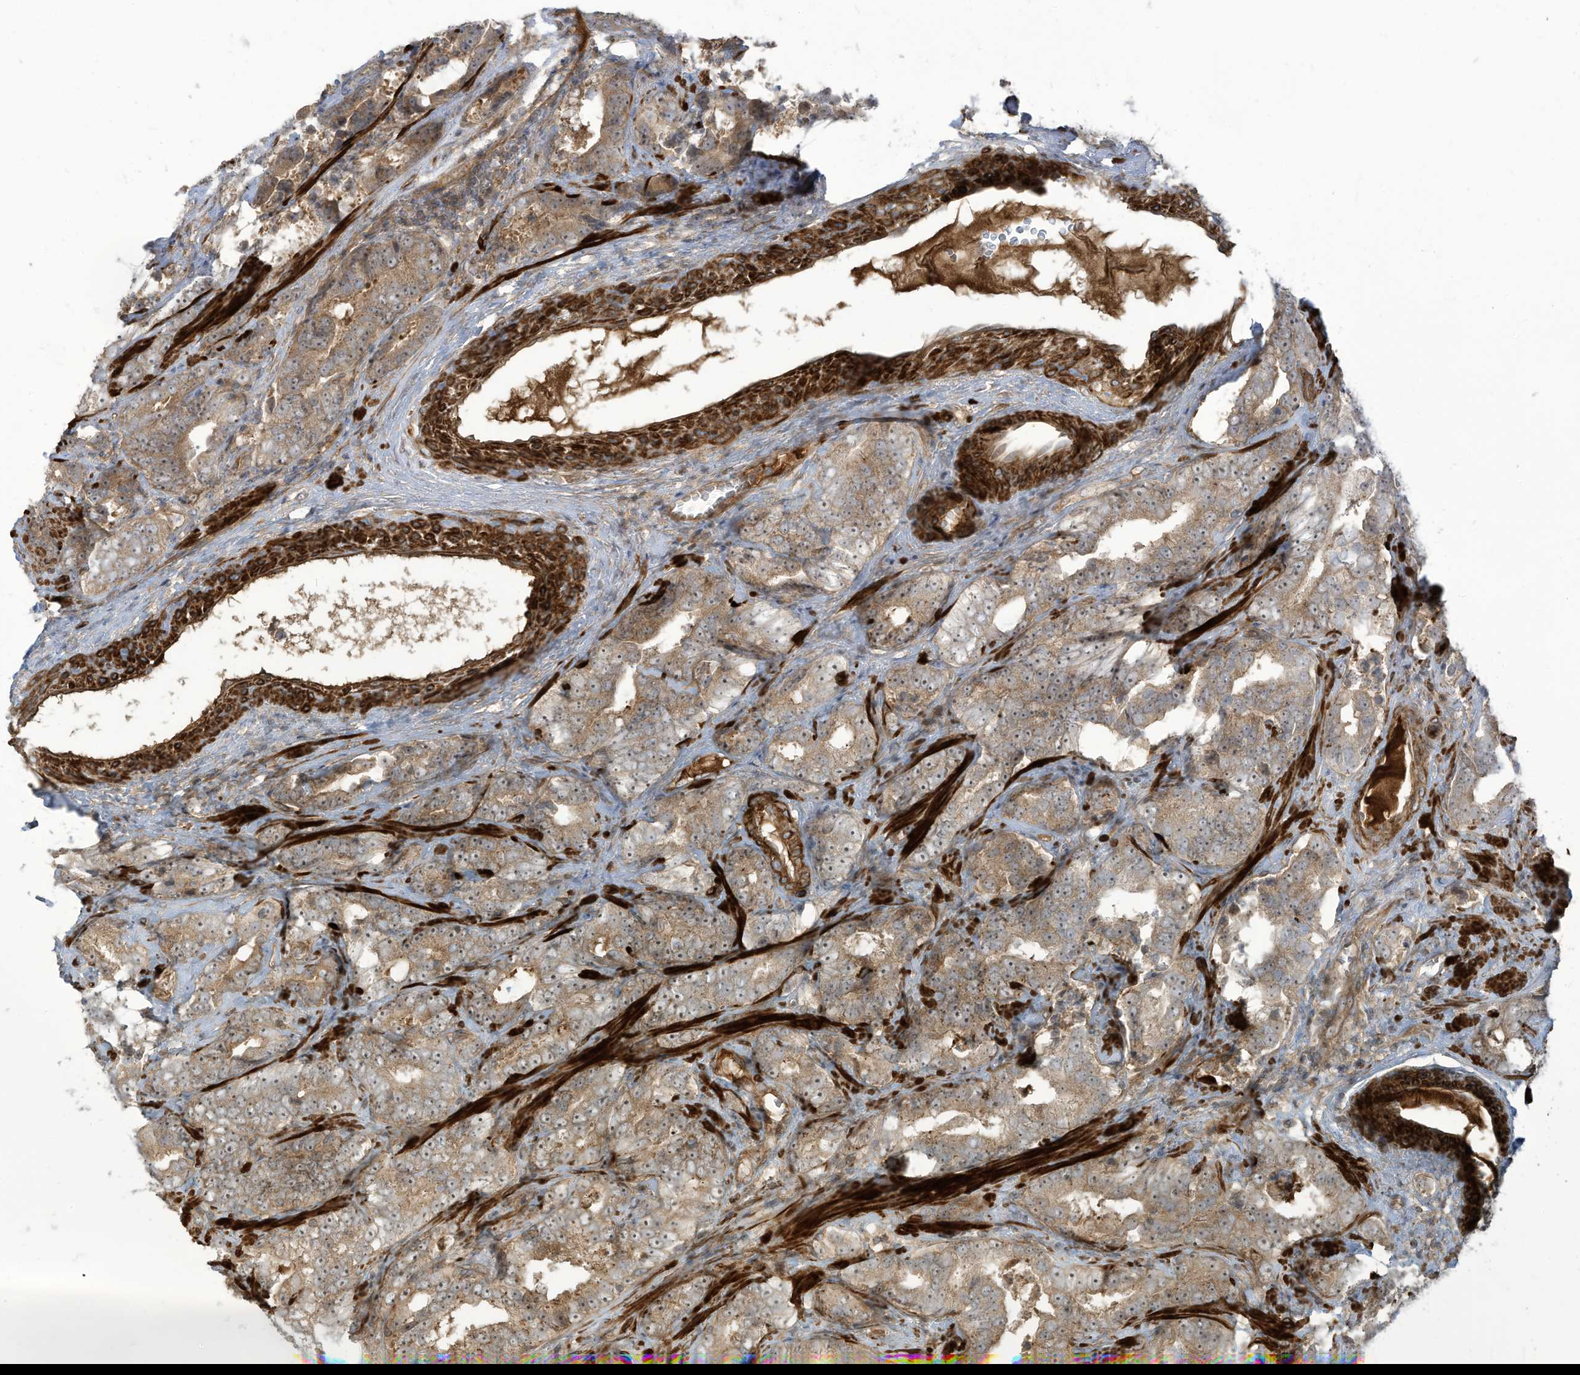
{"staining": {"intensity": "weak", "quantity": "25%-75%", "location": "cytoplasmic/membranous"}, "tissue": "prostate cancer", "cell_type": "Tumor cells", "image_type": "cancer", "snomed": [{"axis": "morphology", "description": "Adenocarcinoma, High grade"}, {"axis": "topography", "description": "Prostate"}], "caption": "Immunohistochemistry (DAB) staining of human adenocarcinoma (high-grade) (prostate) reveals weak cytoplasmic/membranous protein staining in about 25%-75% of tumor cells.", "gene": "ENTR1", "patient": {"sex": "male", "age": 62}}